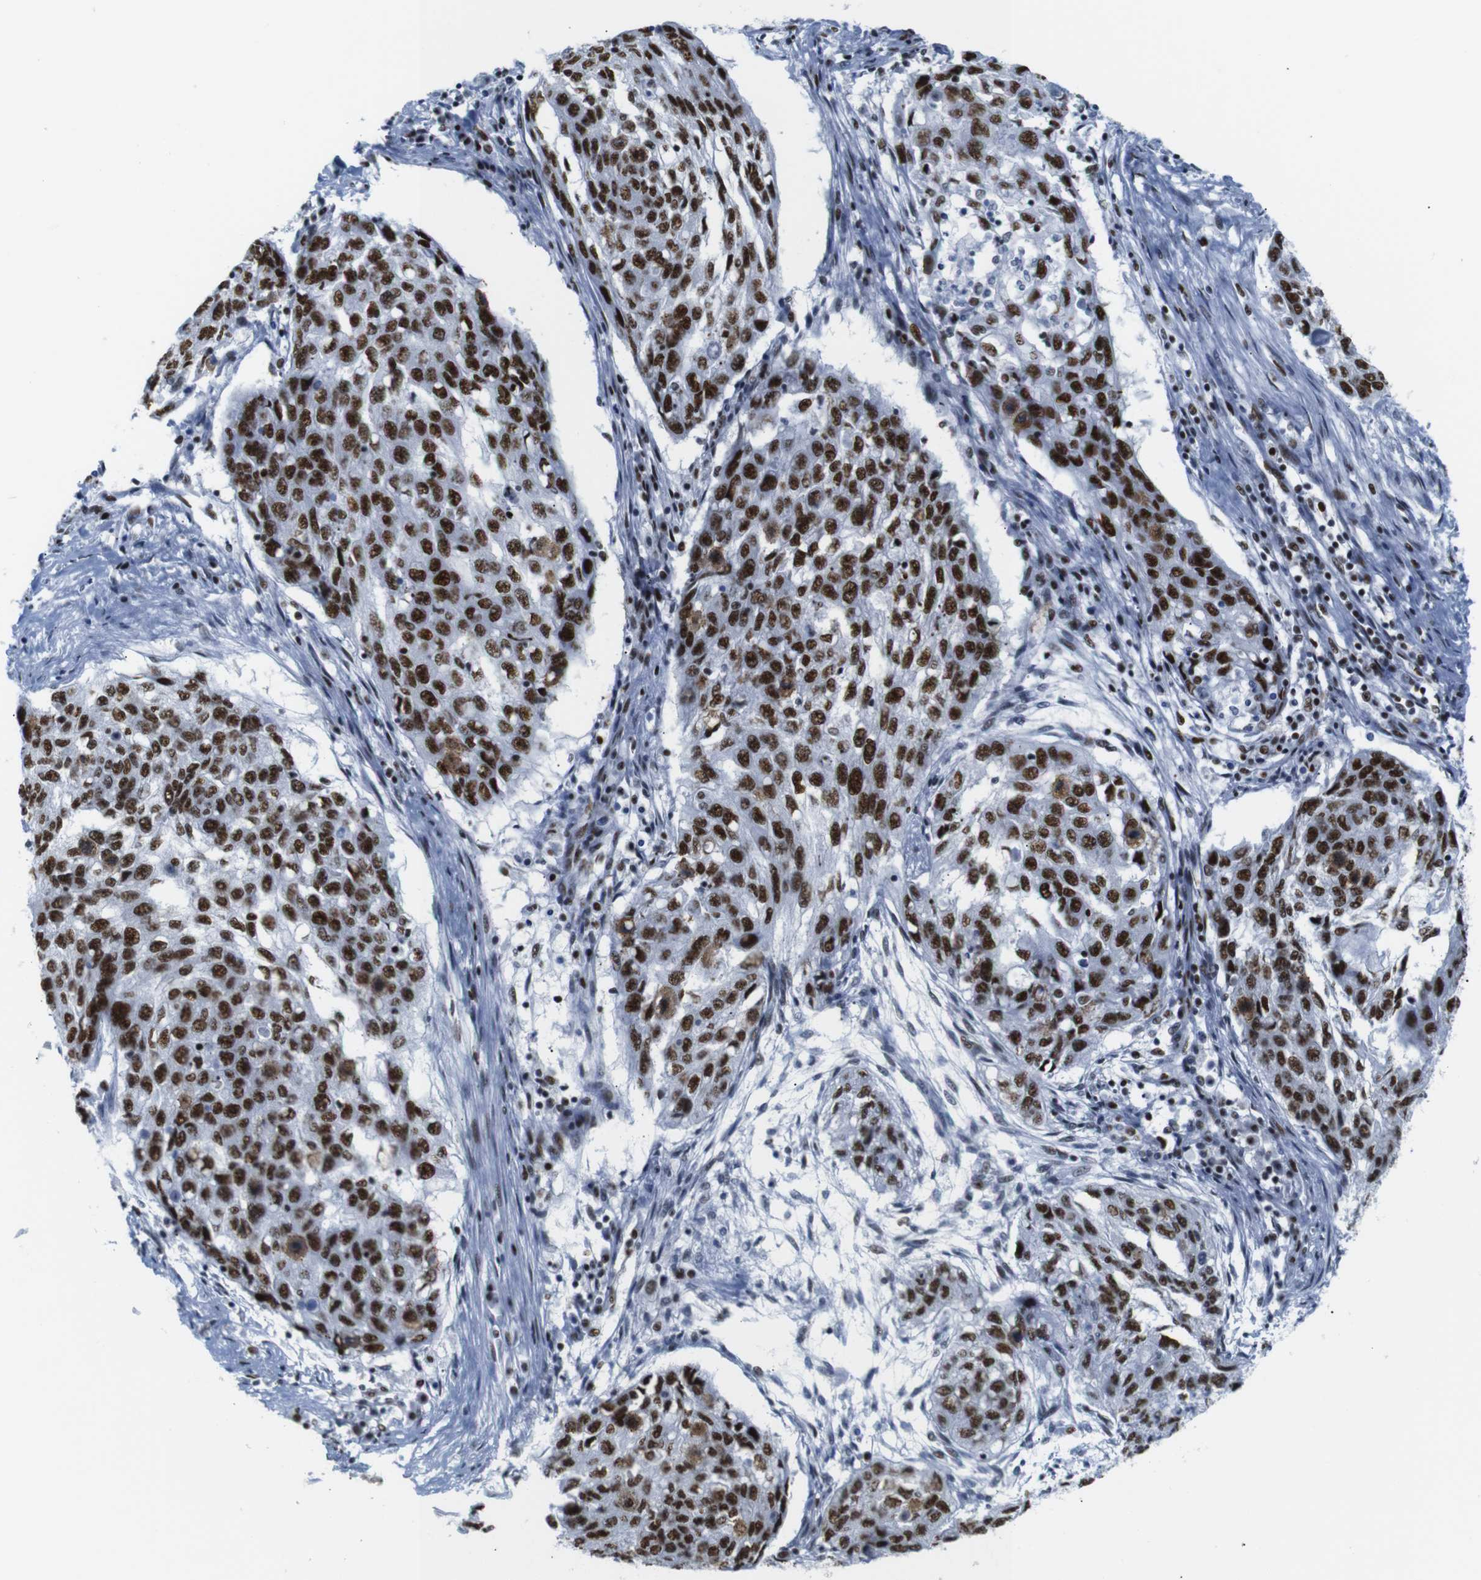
{"staining": {"intensity": "strong", "quantity": ">75%", "location": "nuclear"}, "tissue": "lung cancer", "cell_type": "Tumor cells", "image_type": "cancer", "snomed": [{"axis": "morphology", "description": "Squamous cell carcinoma, NOS"}, {"axis": "topography", "description": "Lung"}], "caption": "A photomicrograph of lung cancer (squamous cell carcinoma) stained for a protein demonstrates strong nuclear brown staining in tumor cells. Using DAB (3,3'-diaminobenzidine) (brown) and hematoxylin (blue) stains, captured at high magnification using brightfield microscopy.", "gene": "TRA2B", "patient": {"sex": "female", "age": 63}}